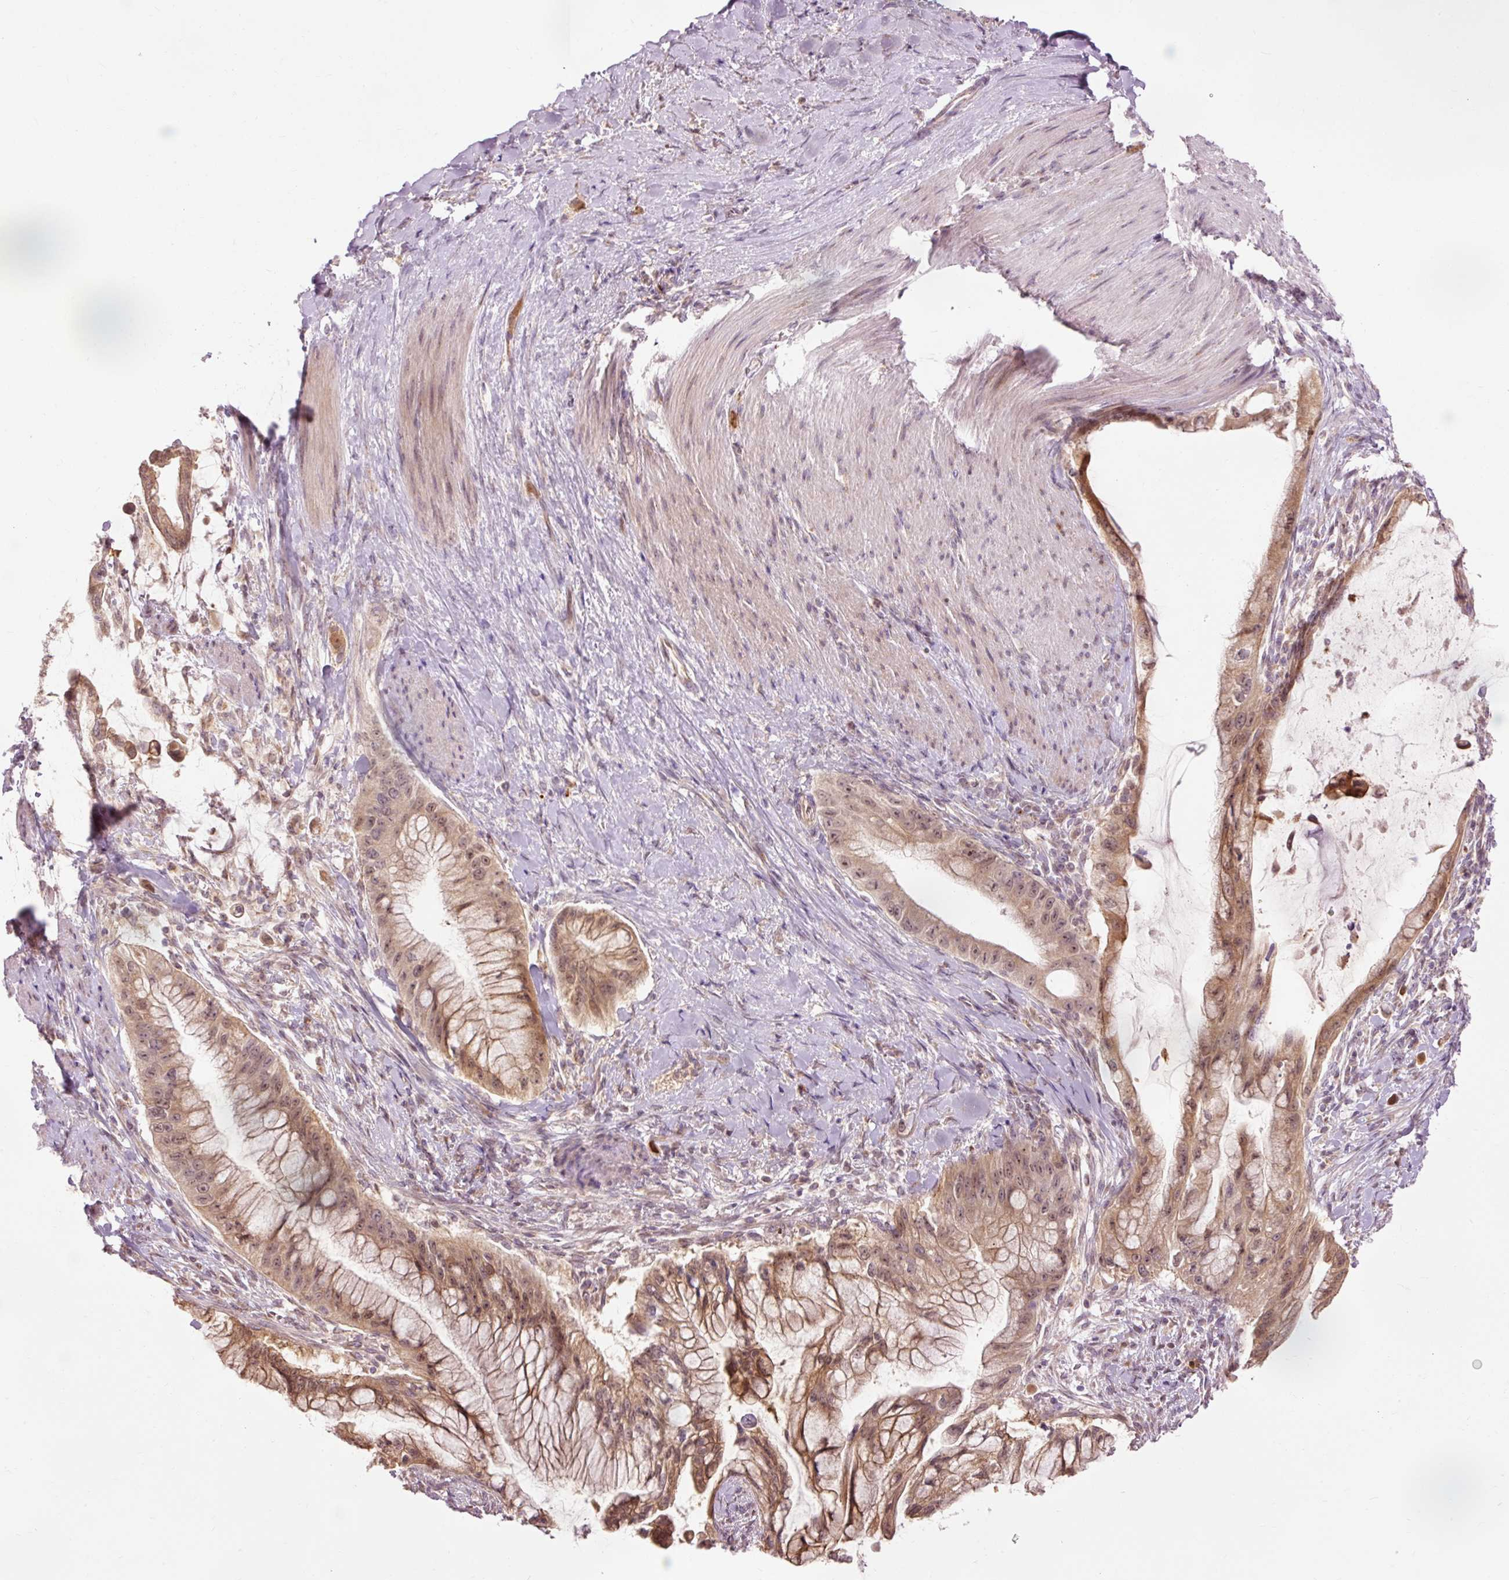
{"staining": {"intensity": "moderate", "quantity": ">75%", "location": "cytoplasmic/membranous,nuclear"}, "tissue": "pancreatic cancer", "cell_type": "Tumor cells", "image_type": "cancer", "snomed": [{"axis": "morphology", "description": "Adenocarcinoma, NOS"}, {"axis": "topography", "description": "Pancreas"}], "caption": "Pancreatic adenocarcinoma stained with DAB immunohistochemistry (IHC) exhibits medium levels of moderate cytoplasmic/membranous and nuclear positivity in approximately >75% of tumor cells. Using DAB (3,3'-diaminobenzidine) (brown) and hematoxylin (blue) stains, captured at high magnification using brightfield microscopy.", "gene": "PRDX5", "patient": {"sex": "male", "age": 48}}